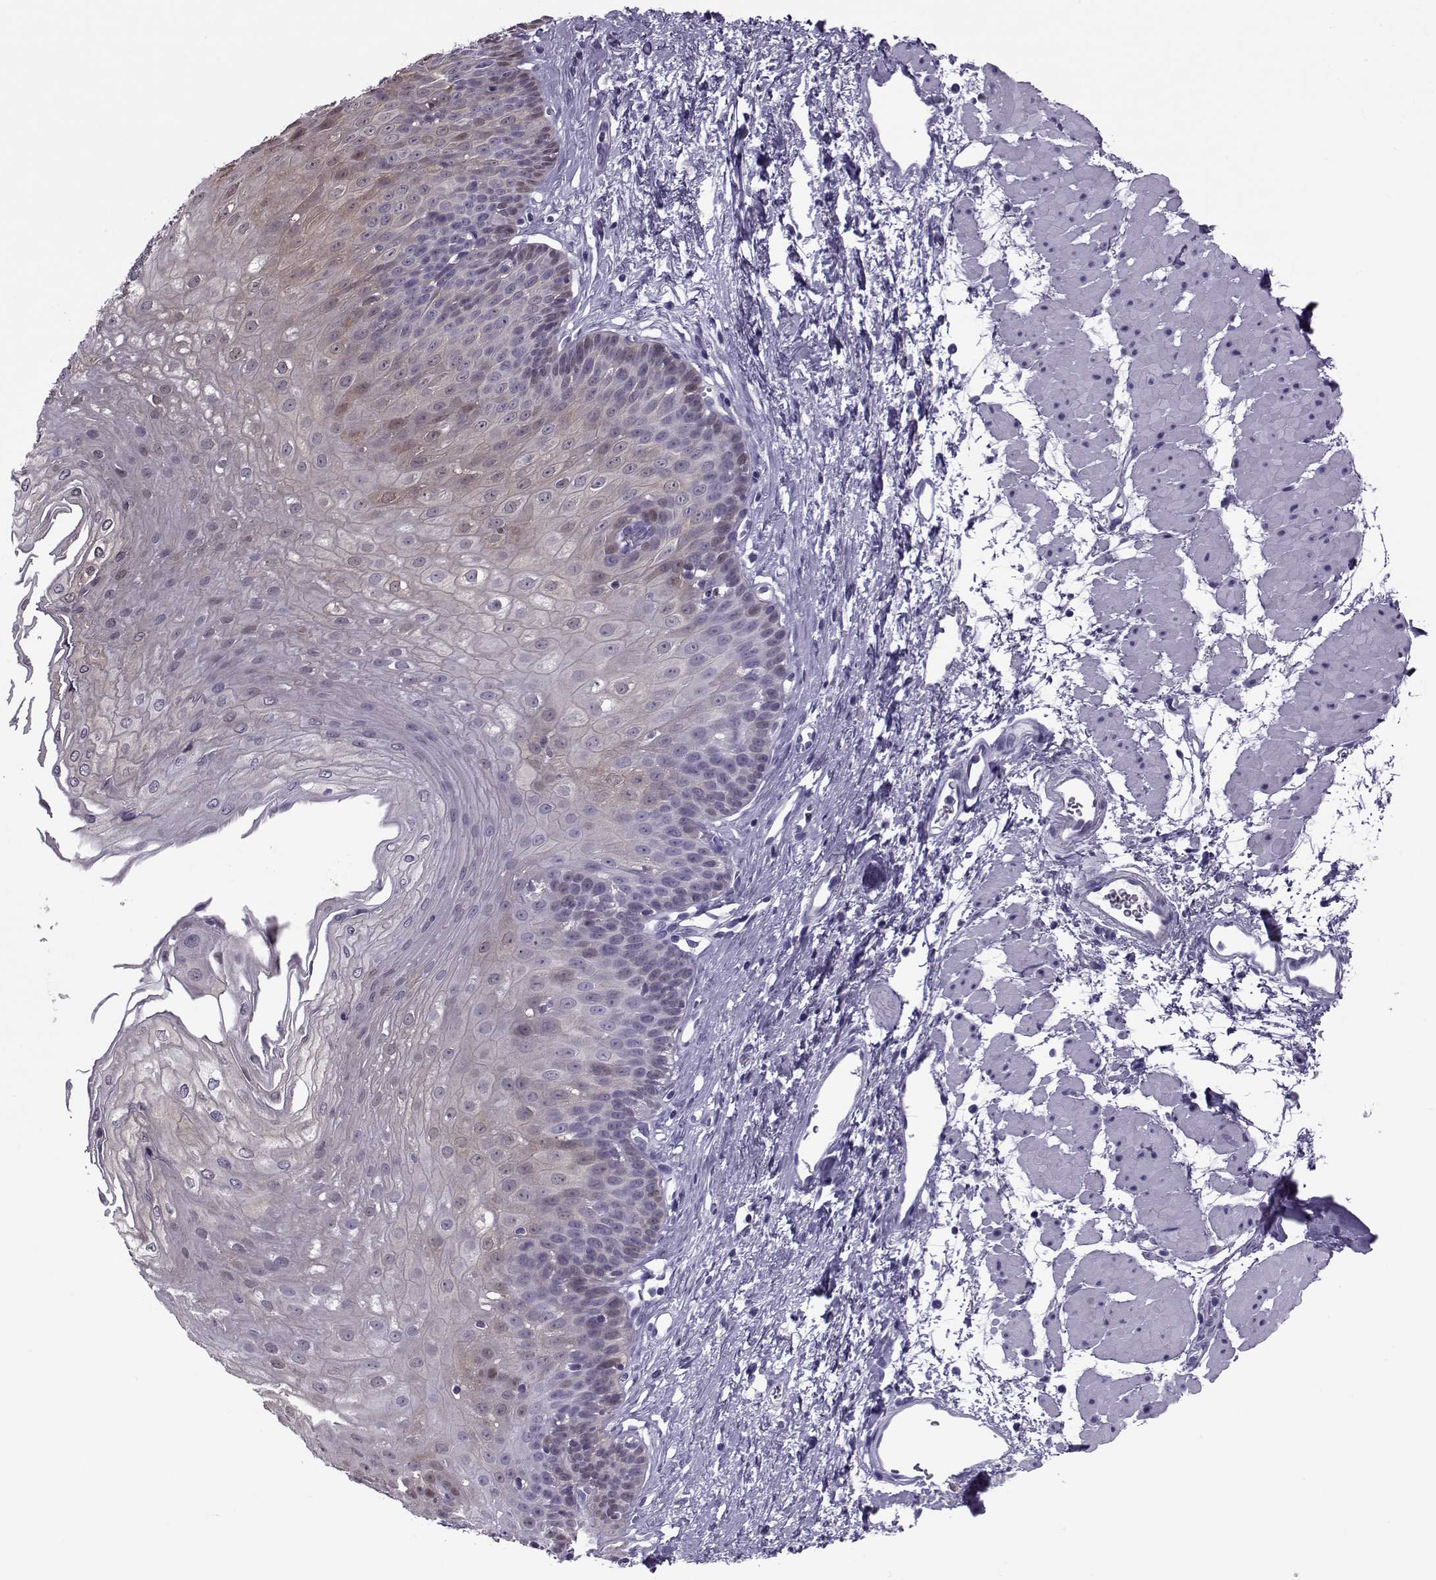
{"staining": {"intensity": "weak", "quantity": "<25%", "location": "cytoplasmic/membranous"}, "tissue": "esophagus", "cell_type": "Squamous epithelial cells", "image_type": "normal", "snomed": [{"axis": "morphology", "description": "Normal tissue, NOS"}, {"axis": "topography", "description": "Esophagus"}], "caption": "This is an immunohistochemistry image of normal human esophagus. There is no expression in squamous epithelial cells.", "gene": "OIP5", "patient": {"sex": "female", "age": 62}}